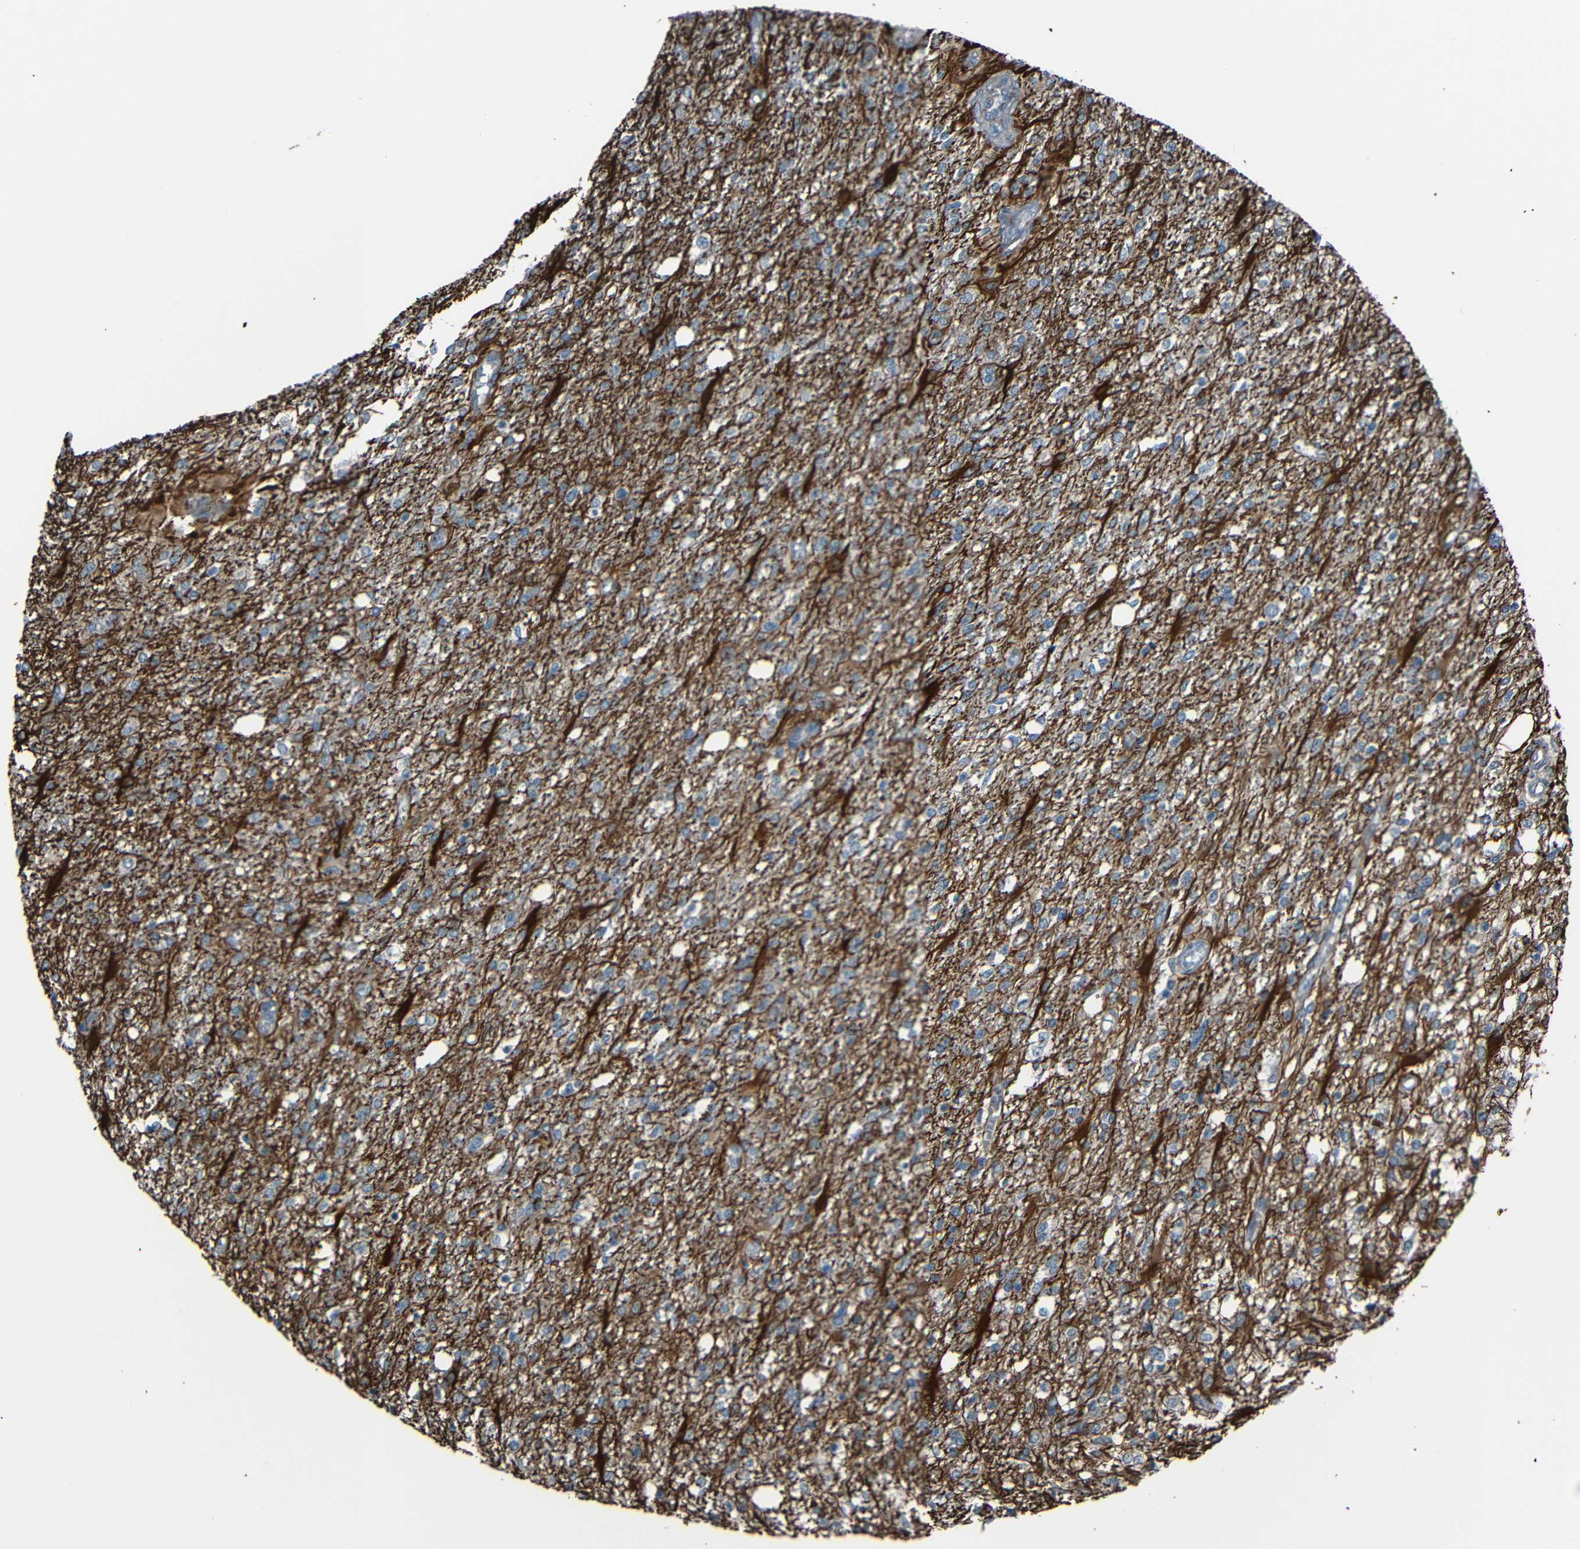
{"staining": {"intensity": "negative", "quantity": "none", "location": "none"}, "tissue": "glioma", "cell_type": "Tumor cells", "image_type": "cancer", "snomed": [{"axis": "morphology", "description": "Glioma, malignant, High grade"}, {"axis": "topography", "description": "Cerebral cortex"}], "caption": "Immunohistochemistry histopathology image of neoplastic tissue: human glioma stained with DAB (3,3'-diaminobenzidine) shows no significant protein expression in tumor cells. The staining is performed using DAB (3,3'-diaminobenzidine) brown chromogen with nuclei counter-stained in using hematoxylin.", "gene": "AKAP9", "patient": {"sex": "male", "age": 76}}